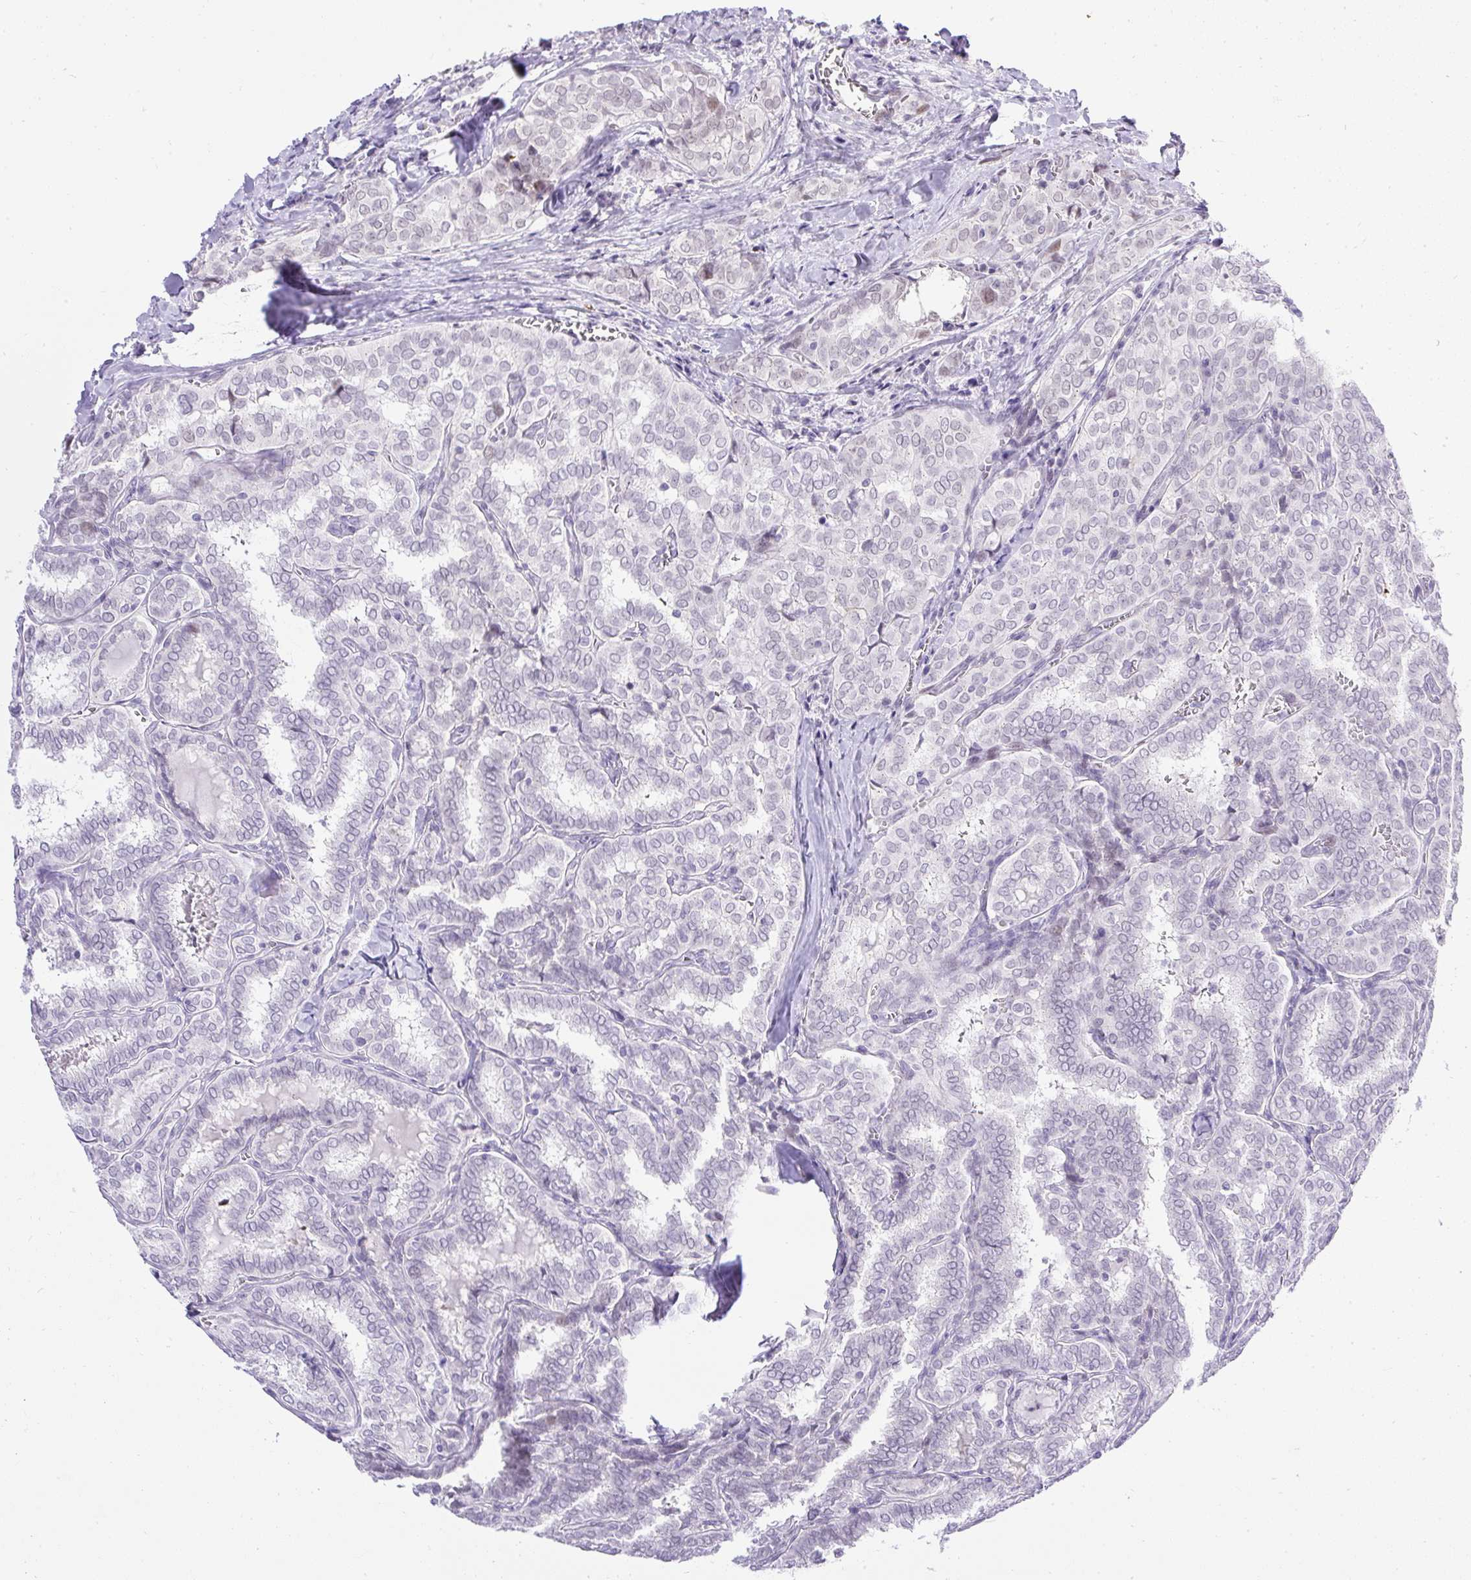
{"staining": {"intensity": "negative", "quantity": "none", "location": "none"}, "tissue": "thyroid cancer", "cell_type": "Tumor cells", "image_type": "cancer", "snomed": [{"axis": "morphology", "description": "Papillary adenocarcinoma, NOS"}, {"axis": "topography", "description": "Thyroid gland"}], "caption": "Immunohistochemical staining of papillary adenocarcinoma (thyroid) shows no significant positivity in tumor cells.", "gene": "WNT10B", "patient": {"sex": "female", "age": 30}}